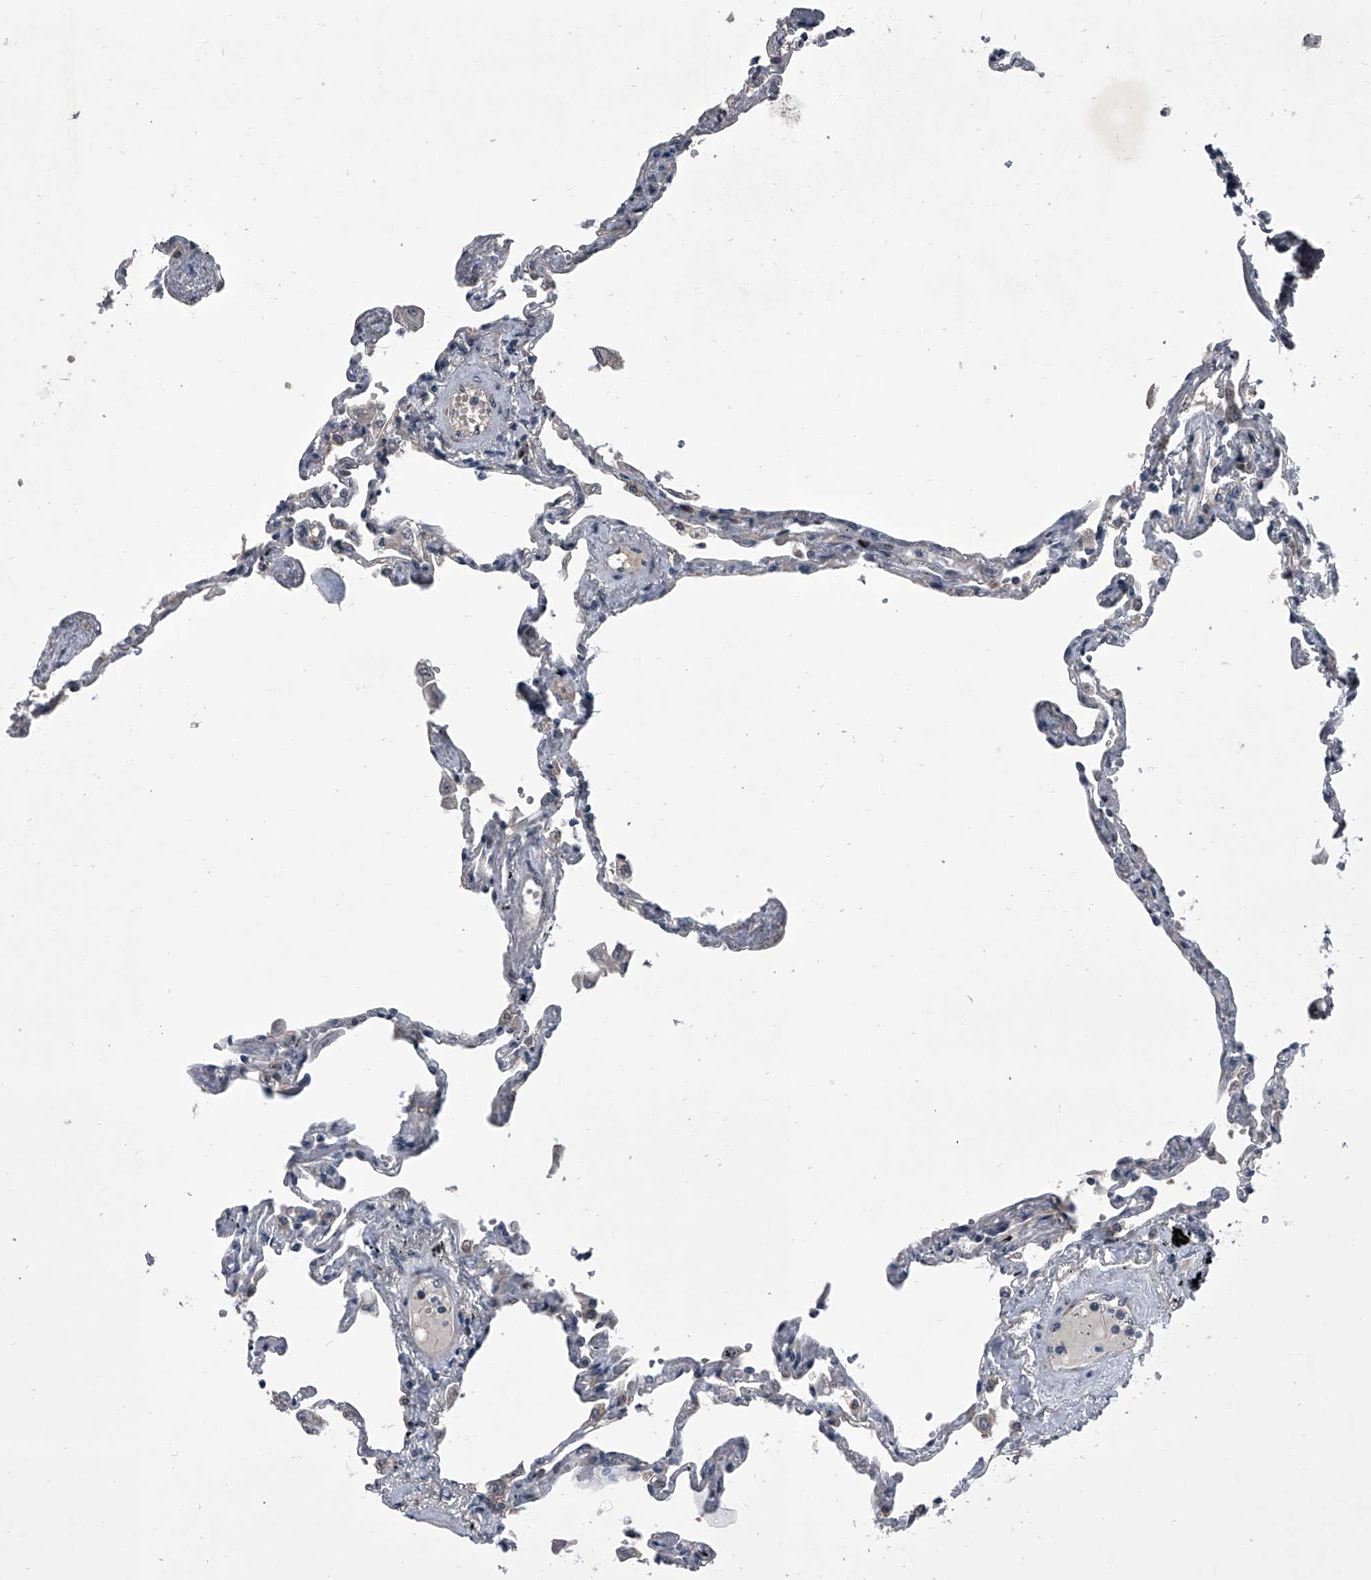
{"staining": {"intensity": "moderate", "quantity": "<25%", "location": "nuclear"}, "tissue": "lung", "cell_type": "Alveolar cells", "image_type": "normal", "snomed": [{"axis": "morphology", "description": "Normal tissue, NOS"}, {"axis": "topography", "description": "Lung"}], "caption": "Lung stained for a protein displays moderate nuclear positivity in alveolar cells.", "gene": "ELK4", "patient": {"sex": "female", "age": 67}}